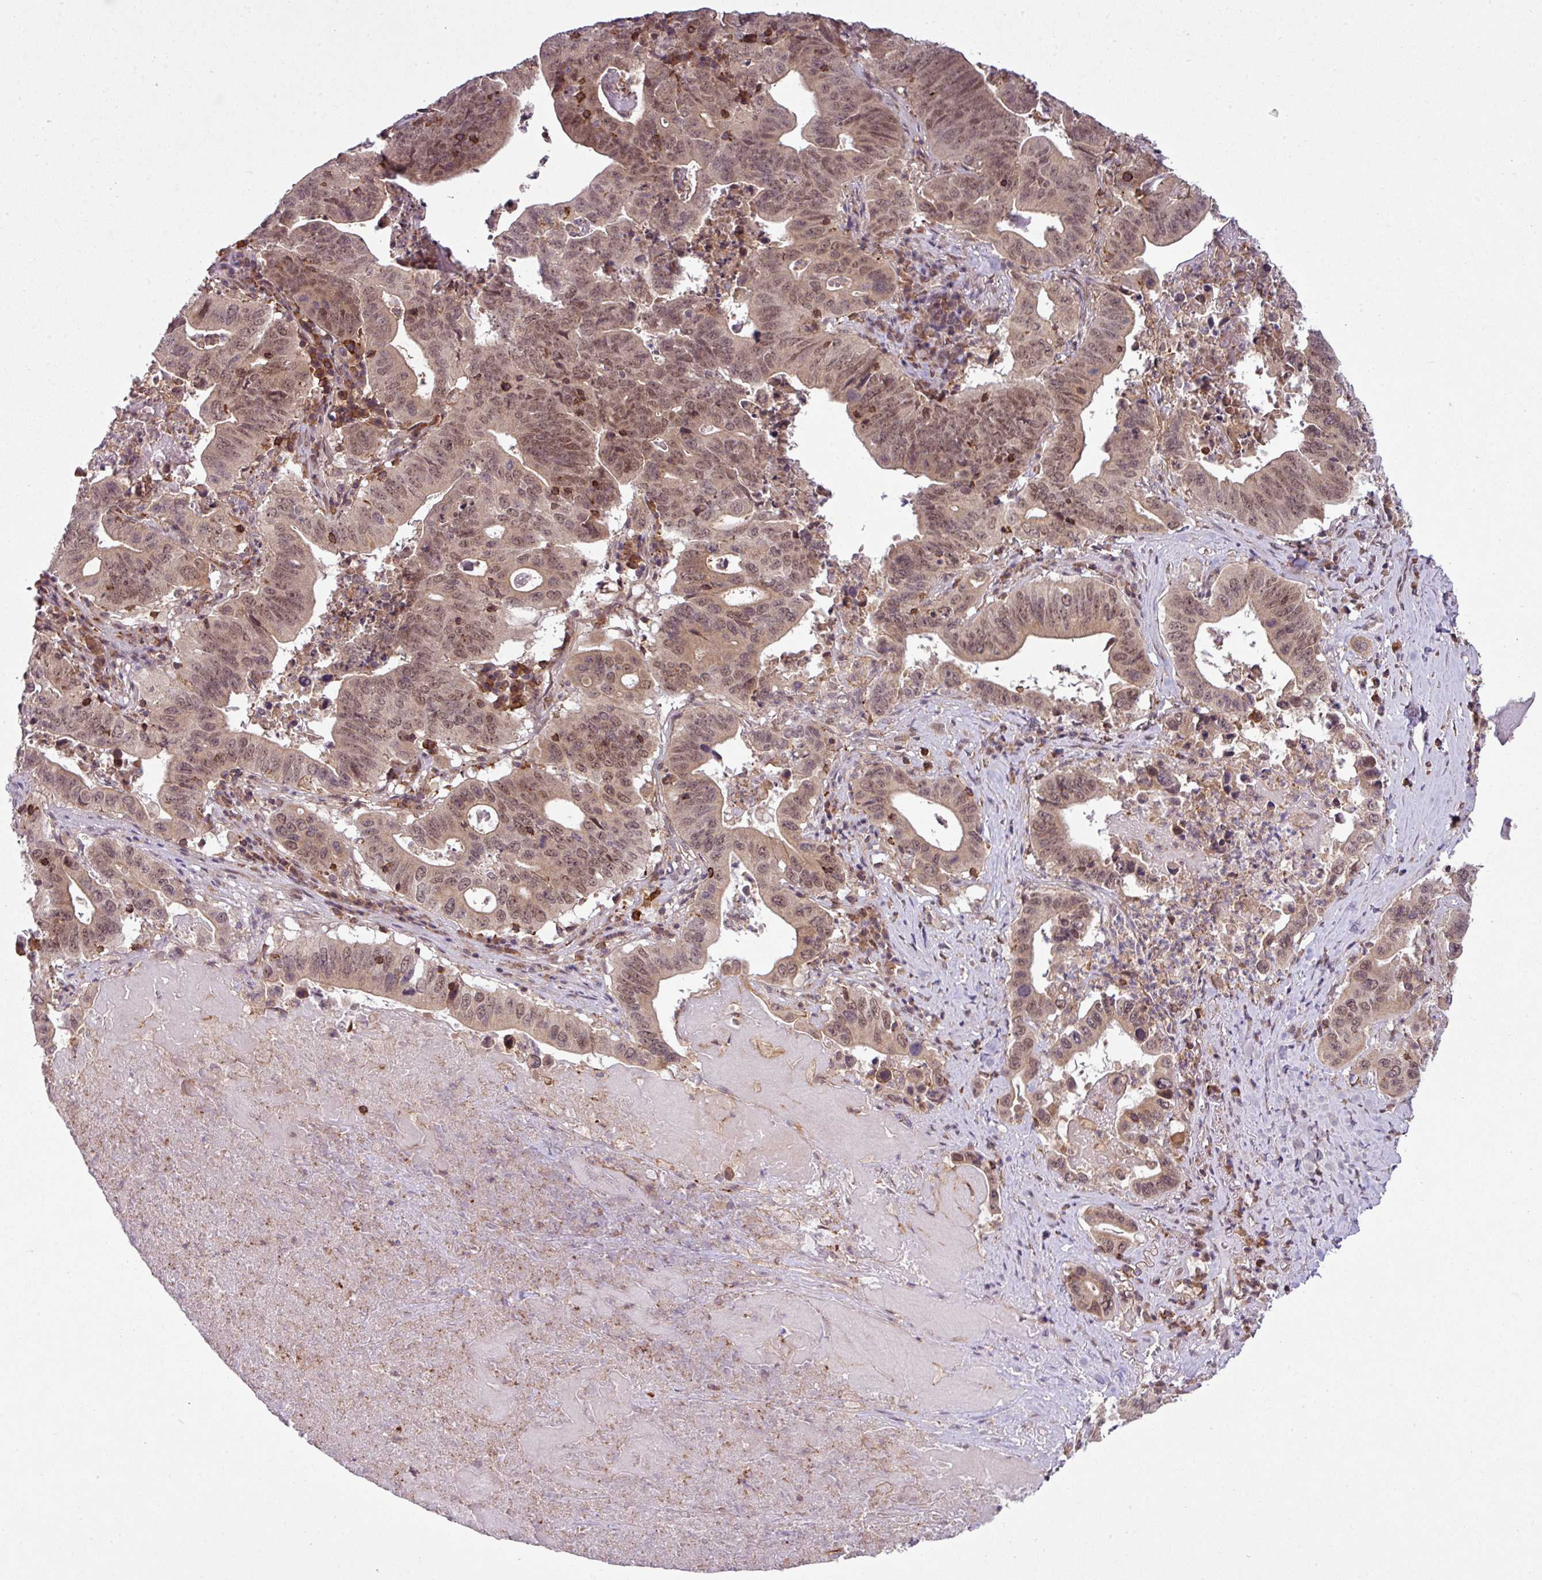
{"staining": {"intensity": "moderate", "quantity": ">75%", "location": "nuclear"}, "tissue": "lung cancer", "cell_type": "Tumor cells", "image_type": "cancer", "snomed": [{"axis": "morphology", "description": "Adenocarcinoma, NOS"}, {"axis": "topography", "description": "Lung"}], "caption": "High-power microscopy captured an immunohistochemistry (IHC) image of adenocarcinoma (lung), revealing moderate nuclear staining in about >75% of tumor cells.", "gene": "ZC2HC1C", "patient": {"sex": "female", "age": 60}}